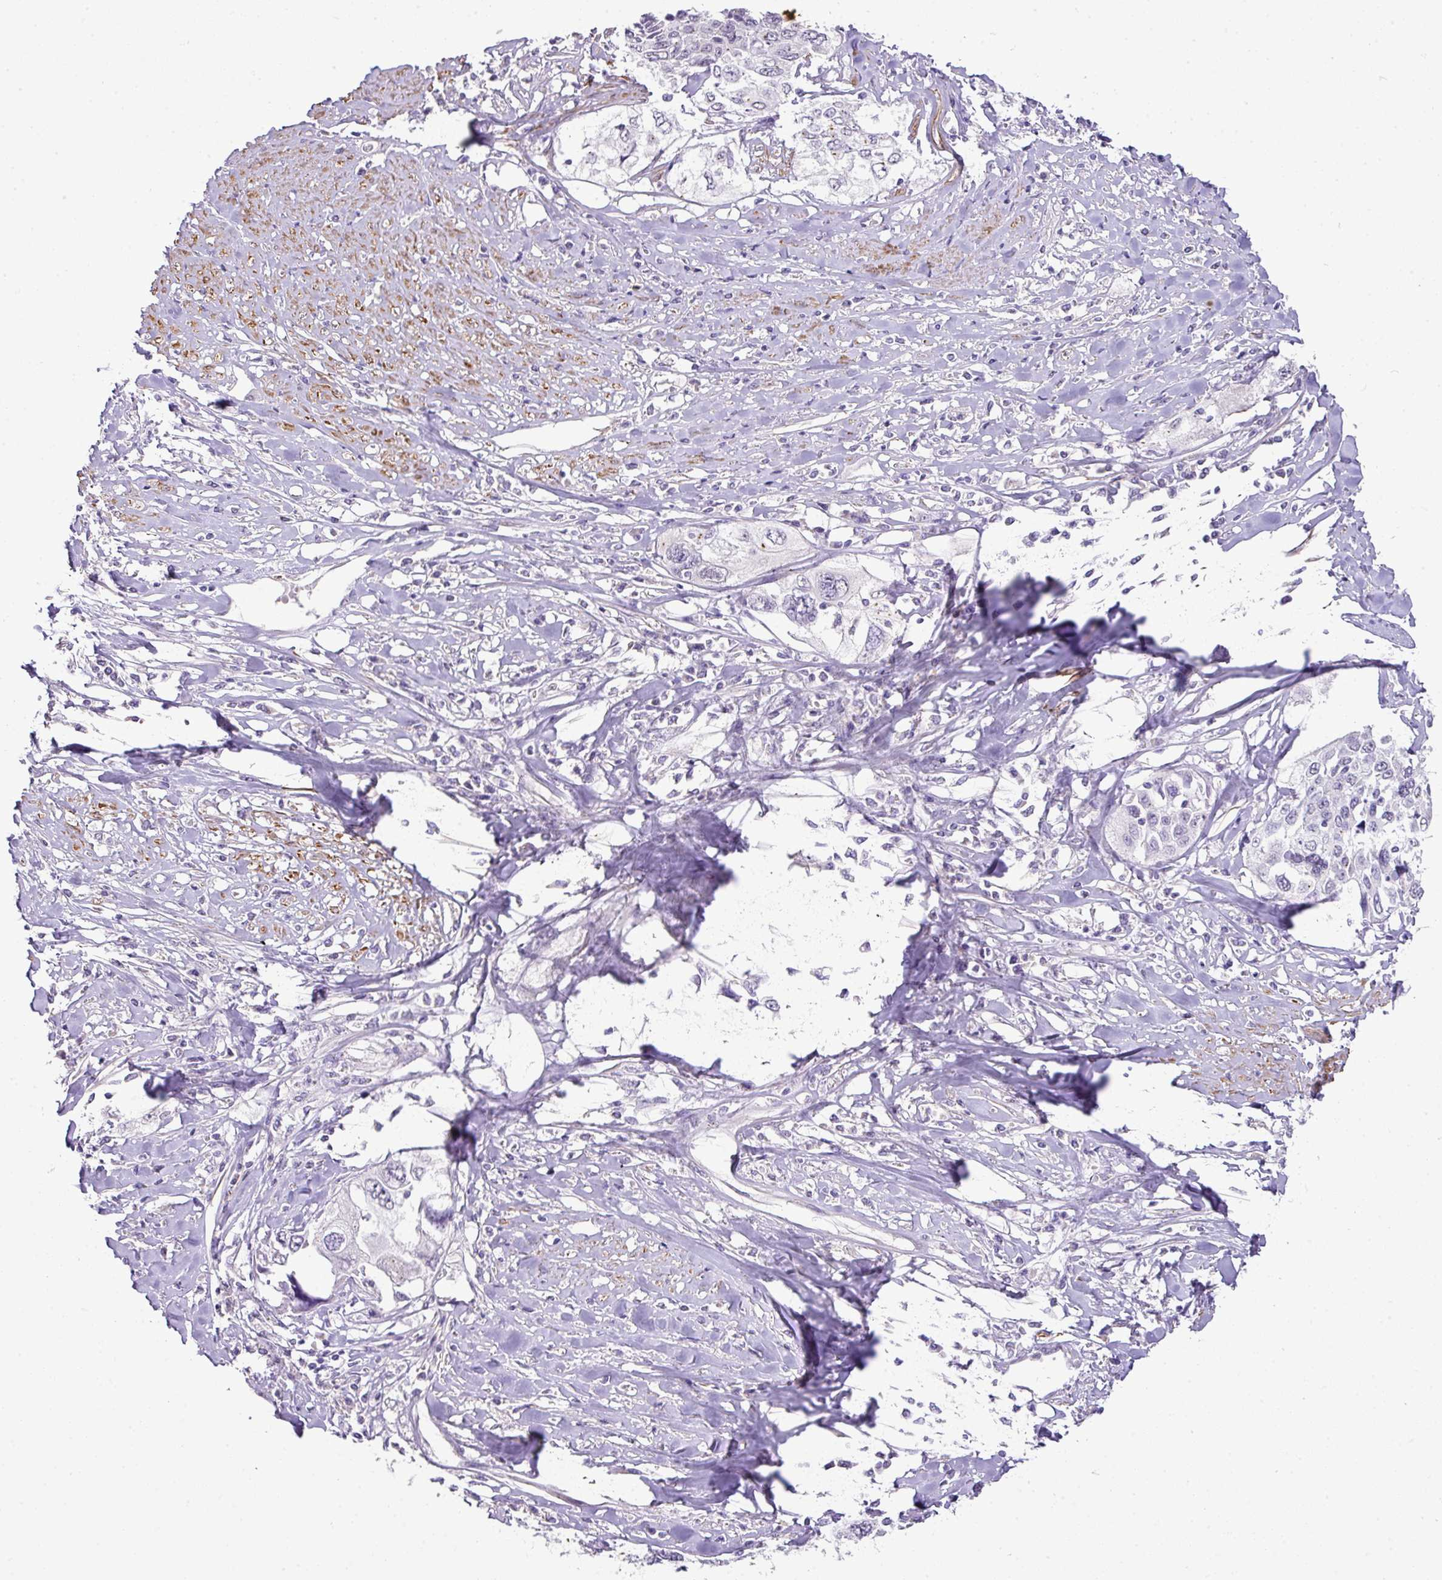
{"staining": {"intensity": "negative", "quantity": "none", "location": "none"}, "tissue": "cervical cancer", "cell_type": "Tumor cells", "image_type": "cancer", "snomed": [{"axis": "morphology", "description": "Squamous cell carcinoma, NOS"}, {"axis": "topography", "description": "Cervix"}], "caption": "High power microscopy micrograph of an immunohistochemistry (IHC) image of squamous cell carcinoma (cervical), revealing no significant staining in tumor cells.", "gene": "DIP2A", "patient": {"sex": "female", "age": 31}}